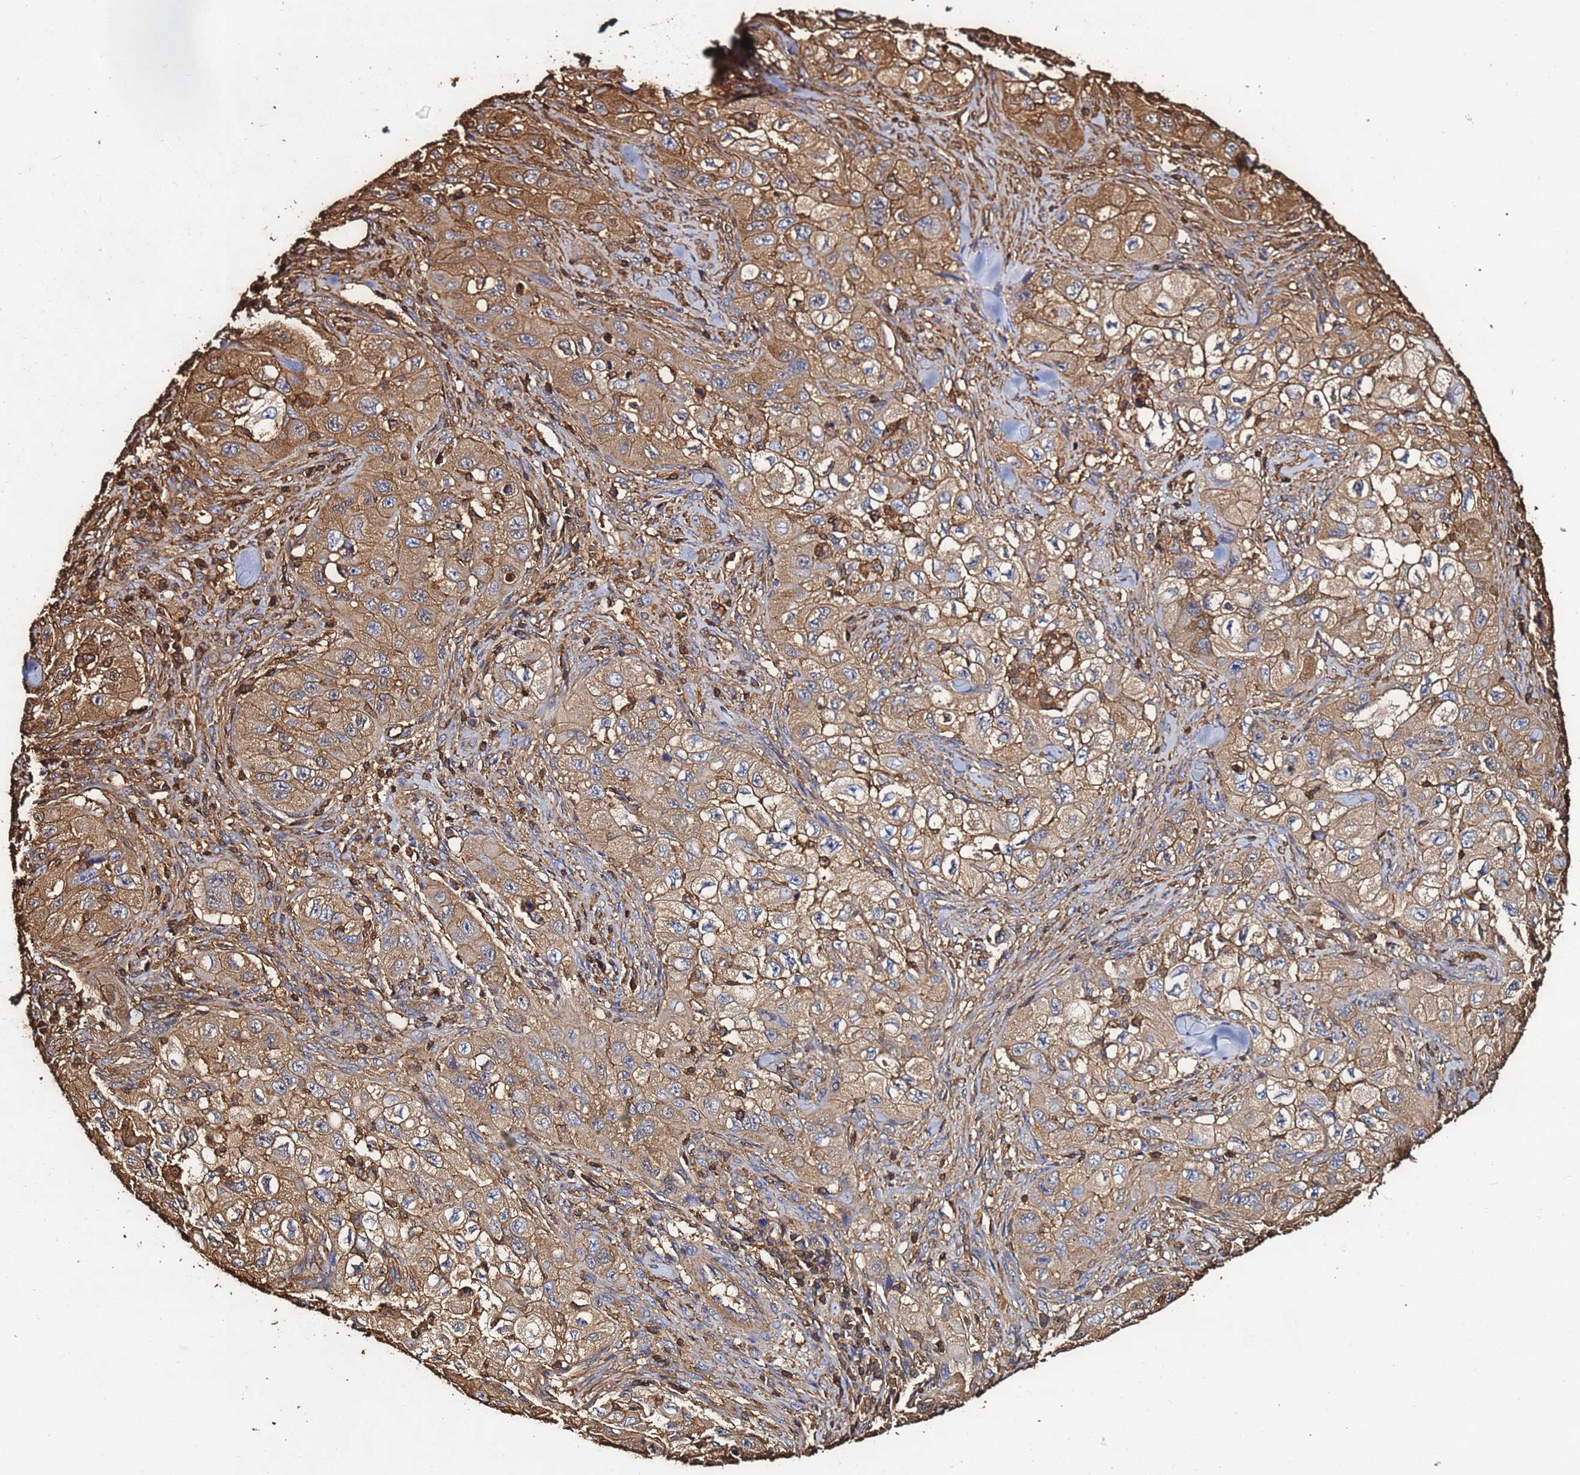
{"staining": {"intensity": "moderate", "quantity": "25%-75%", "location": "cytoplasmic/membranous"}, "tissue": "skin cancer", "cell_type": "Tumor cells", "image_type": "cancer", "snomed": [{"axis": "morphology", "description": "Squamous cell carcinoma, NOS"}, {"axis": "topography", "description": "Skin"}, {"axis": "topography", "description": "Subcutis"}], "caption": "Protein staining by immunohistochemistry (IHC) reveals moderate cytoplasmic/membranous positivity in about 25%-75% of tumor cells in squamous cell carcinoma (skin).", "gene": "ACTB", "patient": {"sex": "male", "age": 73}}